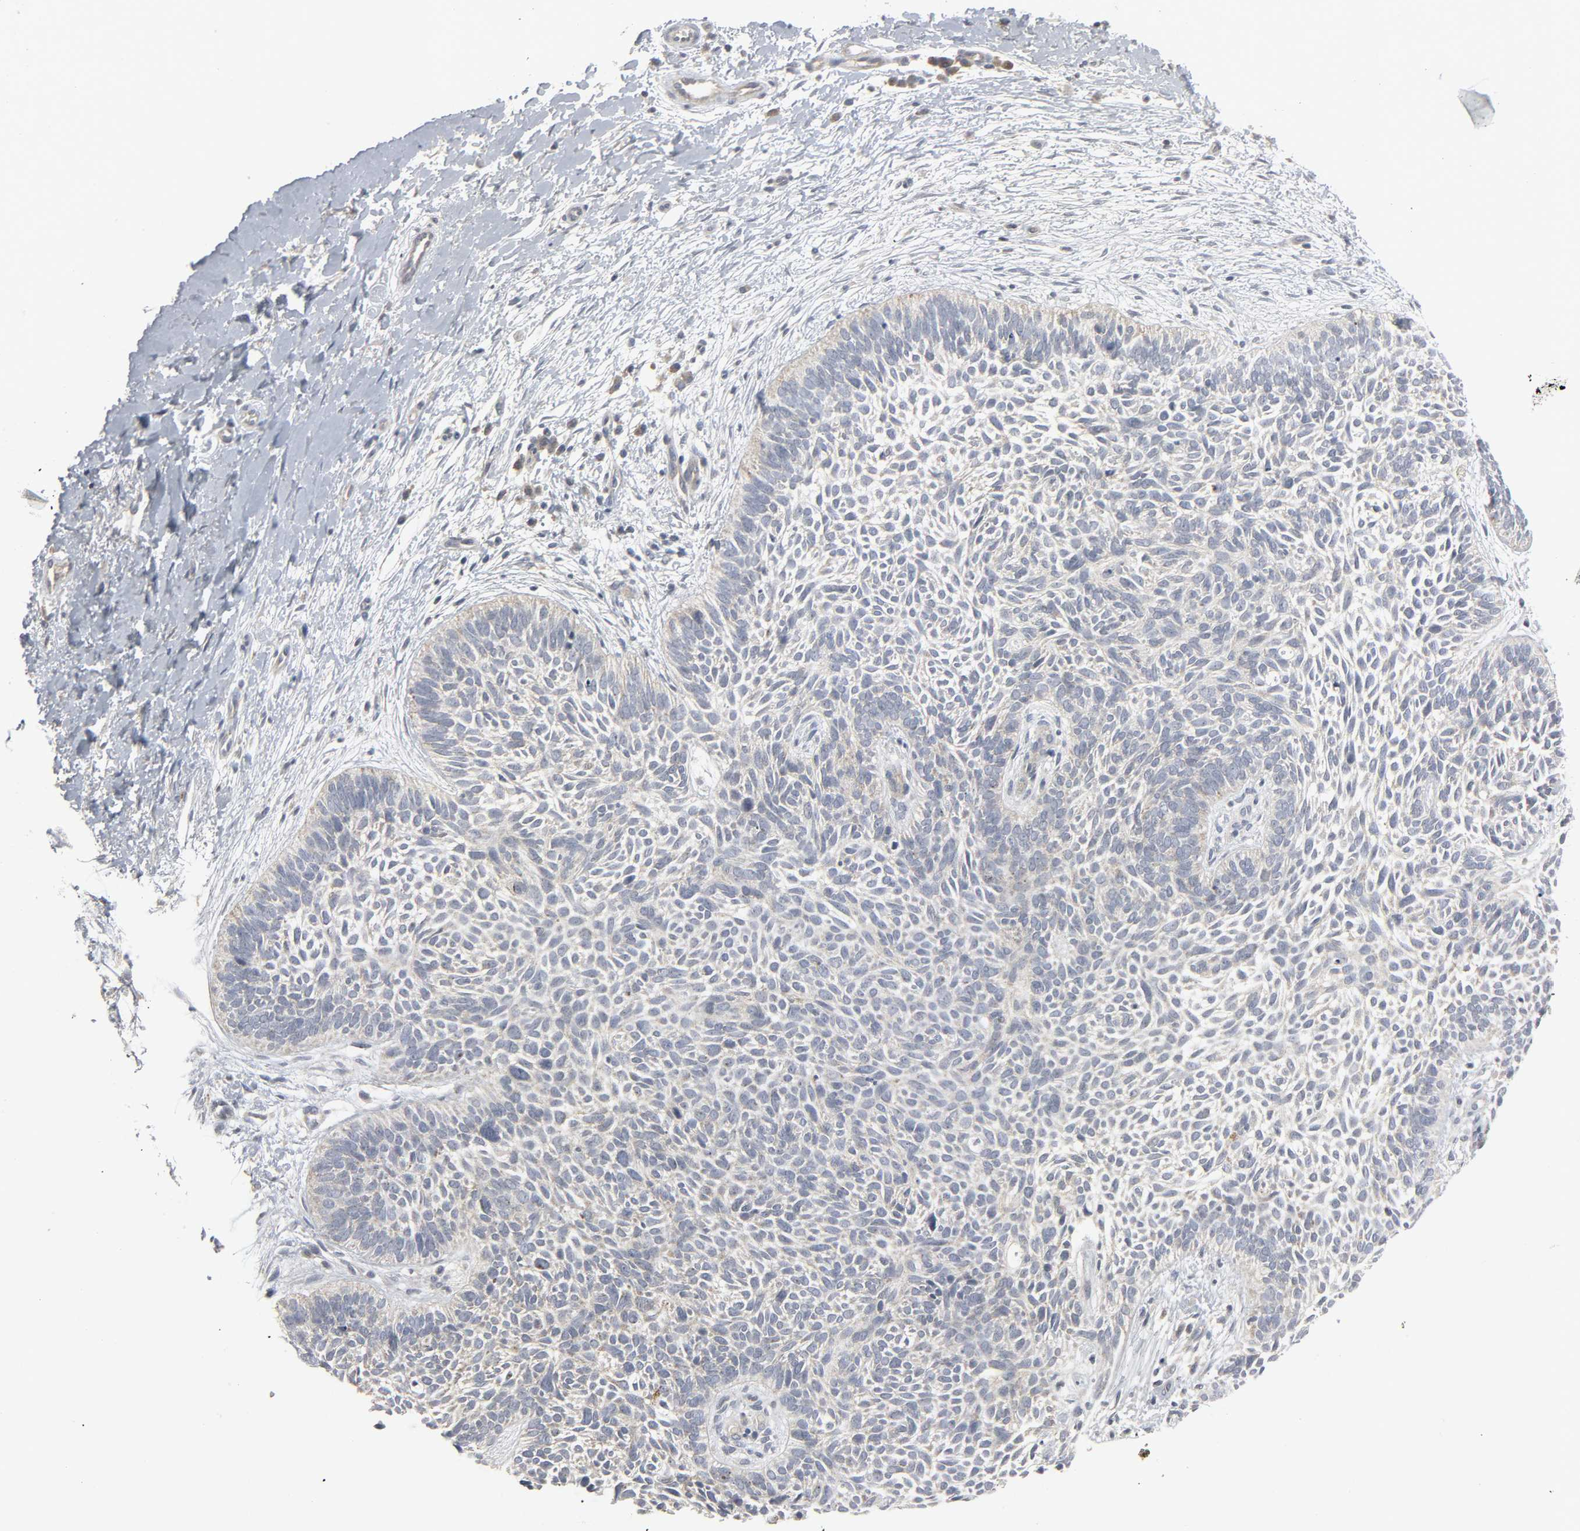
{"staining": {"intensity": "moderate", "quantity": ">75%", "location": "cytoplasmic/membranous"}, "tissue": "skin cancer", "cell_type": "Tumor cells", "image_type": "cancer", "snomed": [{"axis": "morphology", "description": "Basal cell carcinoma"}, {"axis": "topography", "description": "Skin"}], "caption": "Skin cancer stained with a protein marker demonstrates moderate staining in tumor cells.", "gene": "CLIP1", "patient": {"sex": "female", "age": 79}}